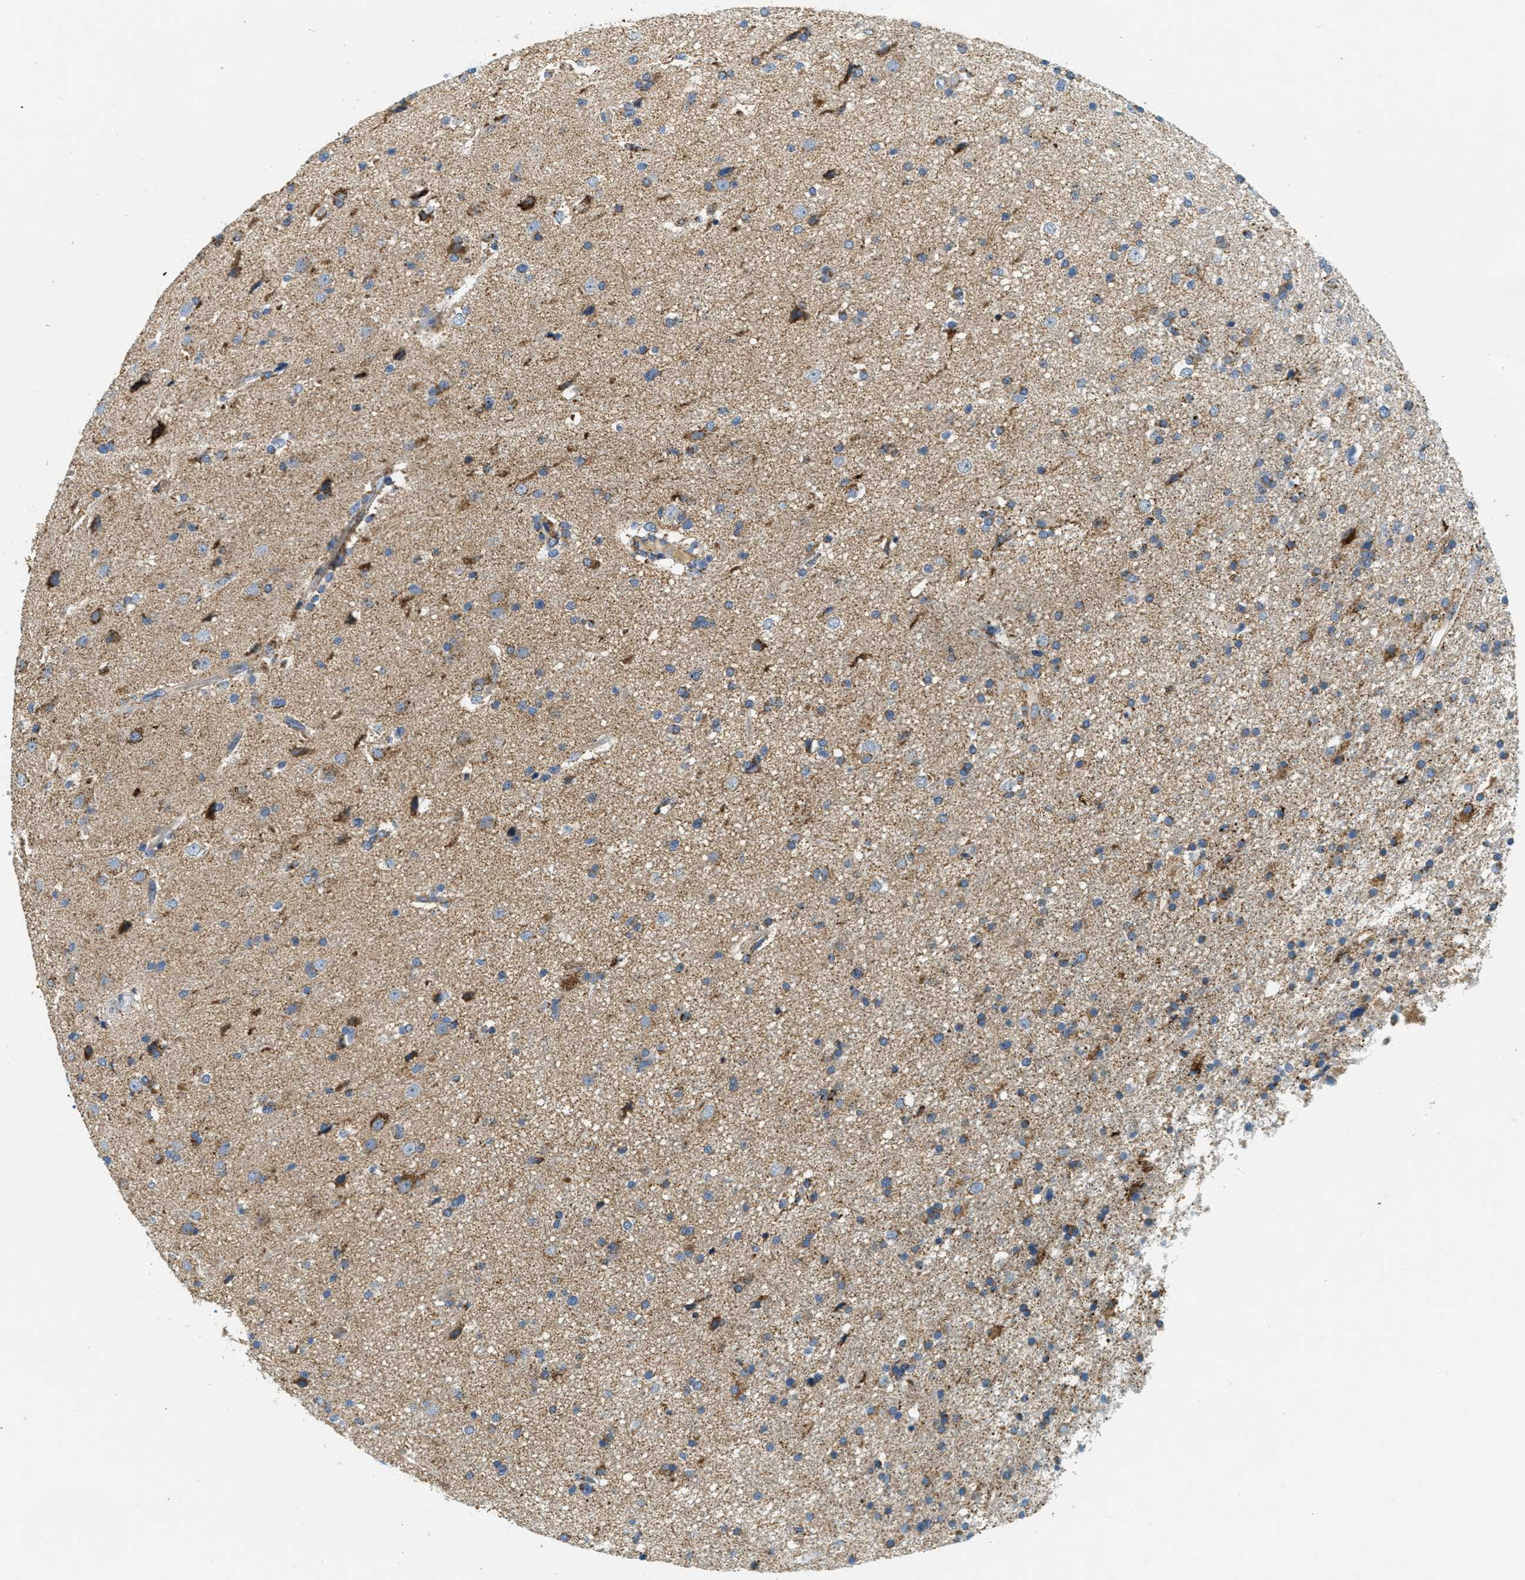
{"staining": {"intensity": "moderate", "quantity": "<25%", "location": "cytoplasmic/membranous"}, "tissue": "glioma", "cell_type": "Tumor cells", "image_type": "cancer", "snomed": [{"axis": "morphology", "description": "Glioma, malignant, High grade"}, {"axis": "topography", "description": "Brain"}], "caption": "Protein staining of glioma tissue reveals moderate cytoplasmic/membranous expression in about <25% of tumor cells. (DAB (3,3'-diaminobenzidine) = brown stain, brightfield microscopy at high magnification).", "gene": "HLCS", "patient": {"sex": "male", "age": 33}}